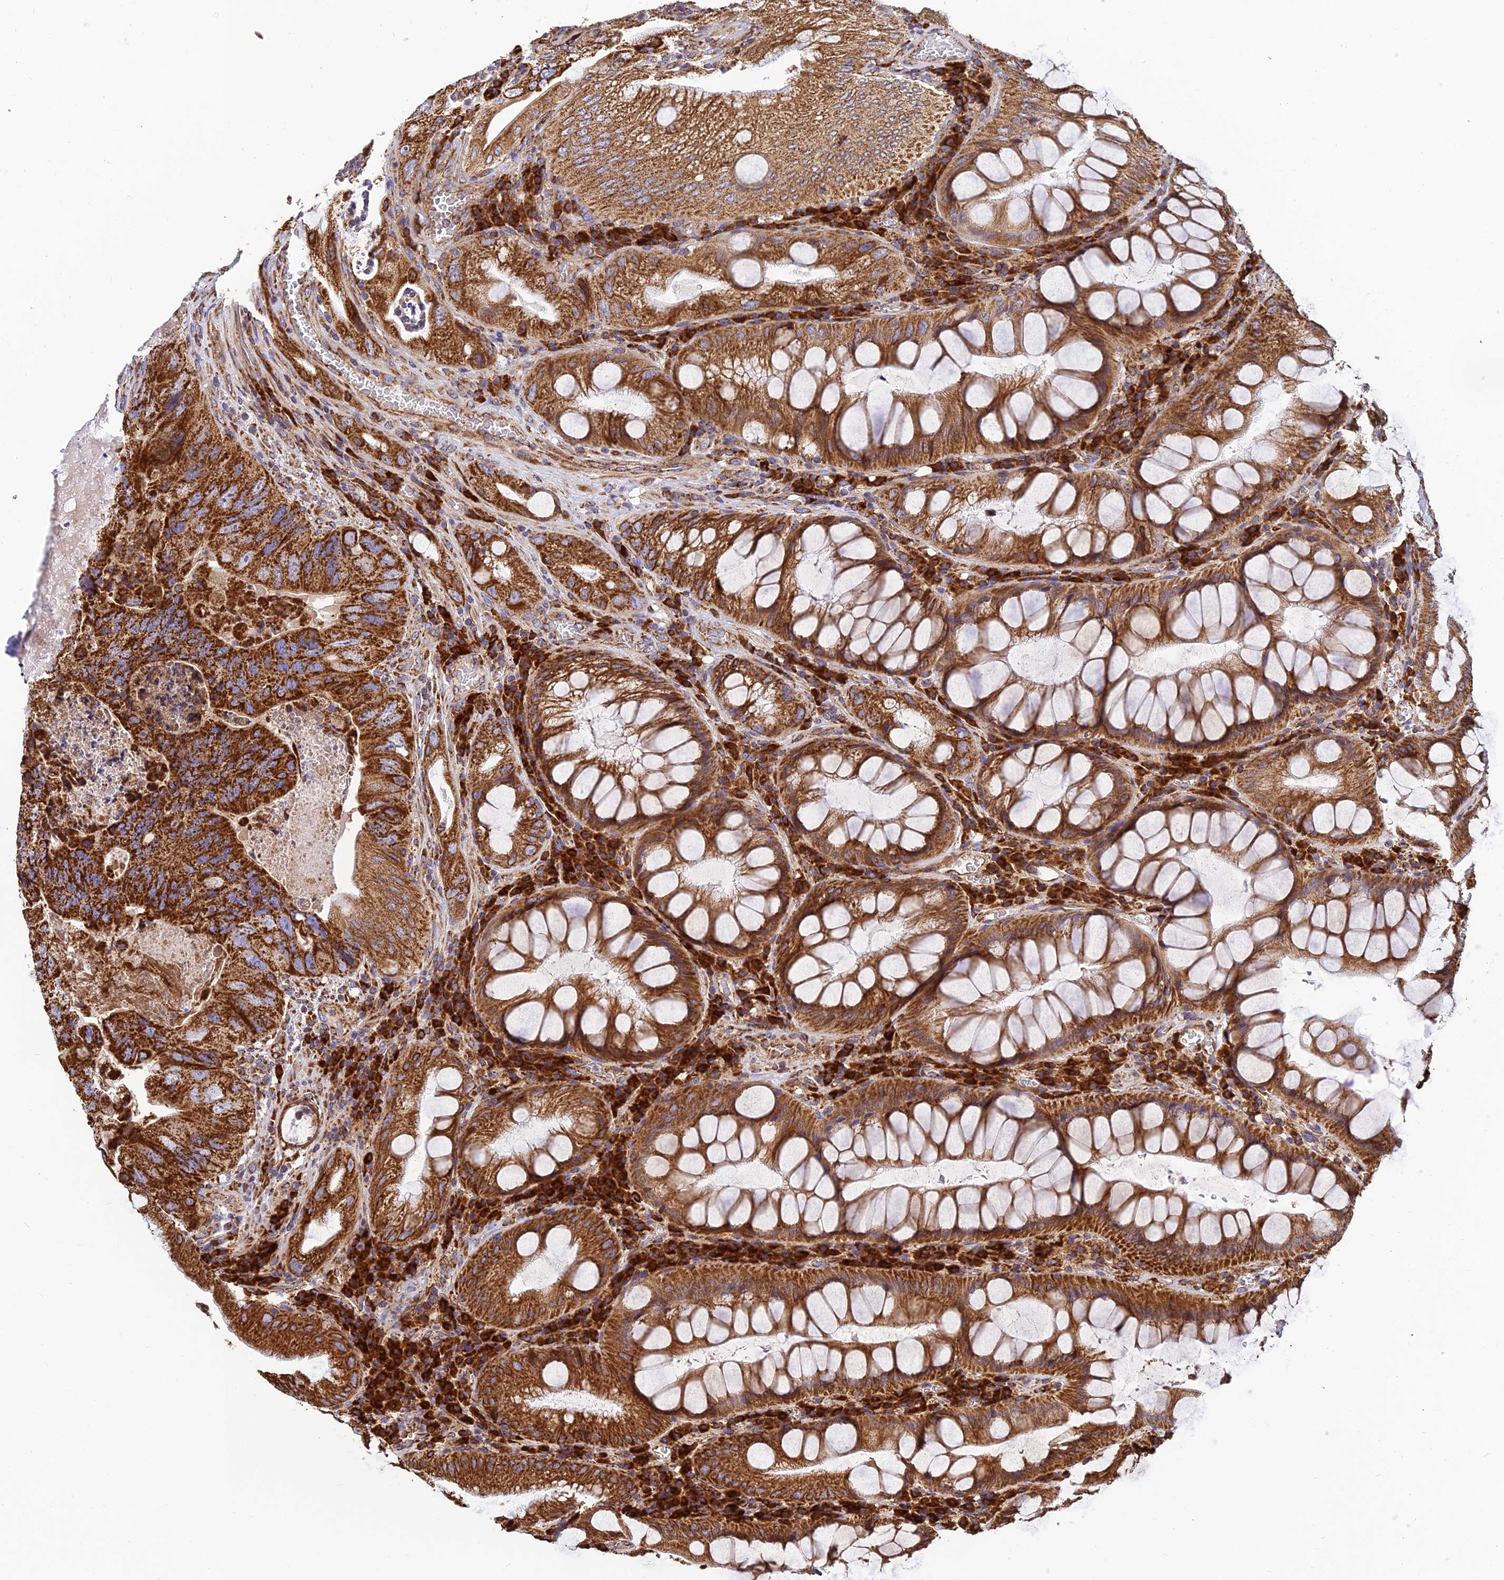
{"staining": {"intensity": "strong", "quantity": ">75%", "location": "cytoplasmic/membranous"}, "tissue": "colorectal cancer", "cell_type": "Tumor cells", "image_type": "cancer", "snomed": [{"axis": "morphology", "description": "Adenocarcinoma, NOS"}, {"axis": "topography", "description": "Rectum"}], "caption": "DAB (3,3'-diaminobenzidine) immunohistochemical staining of colorectal cancer (adenocarcinoma) reveals strong cytoplasmic/membranous protein expression in about >75% of tumor cells.", "gene": "THUMPD2", "patient": {"sex": "male", "age": 63}}